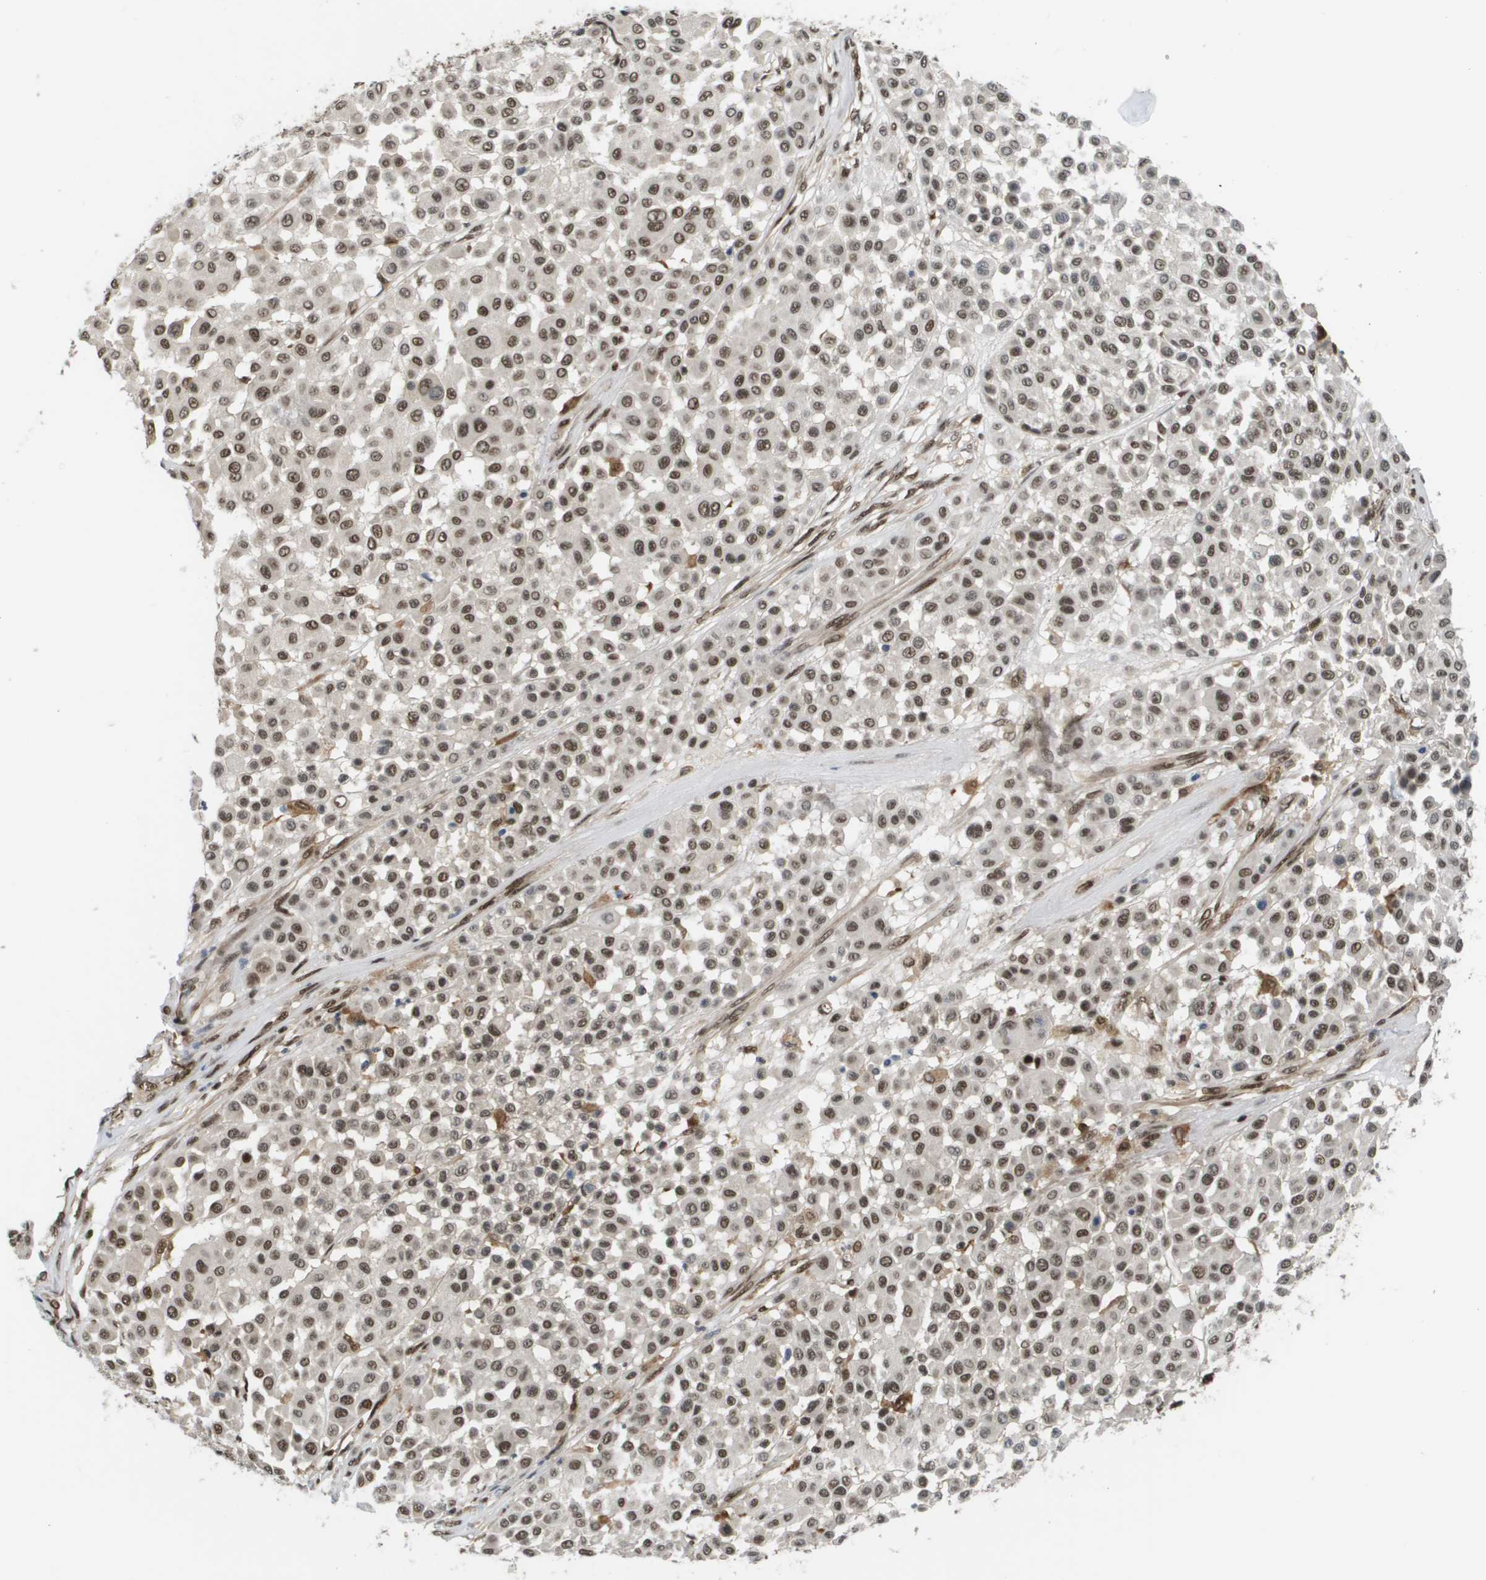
{"staining": {"intensity": "weak", "quantity": ">75%", "location": "nuclear"}, "tissue": "melanoma", "cell_type": "Tumor cells", "image_type": "cancer", "snomed": [{"axis": "morphology", "description": "Malignant melanoma, Metastatic site"}, {"axis": "topography", "description": "Soft tissue"}], "caption": "The micrograph displays a brown stain indicating the presence of a protein in the nuclear of tumor cells in melanoma.", "gene": "PRCC", "patient": {"sex": "male", "age": 41}}